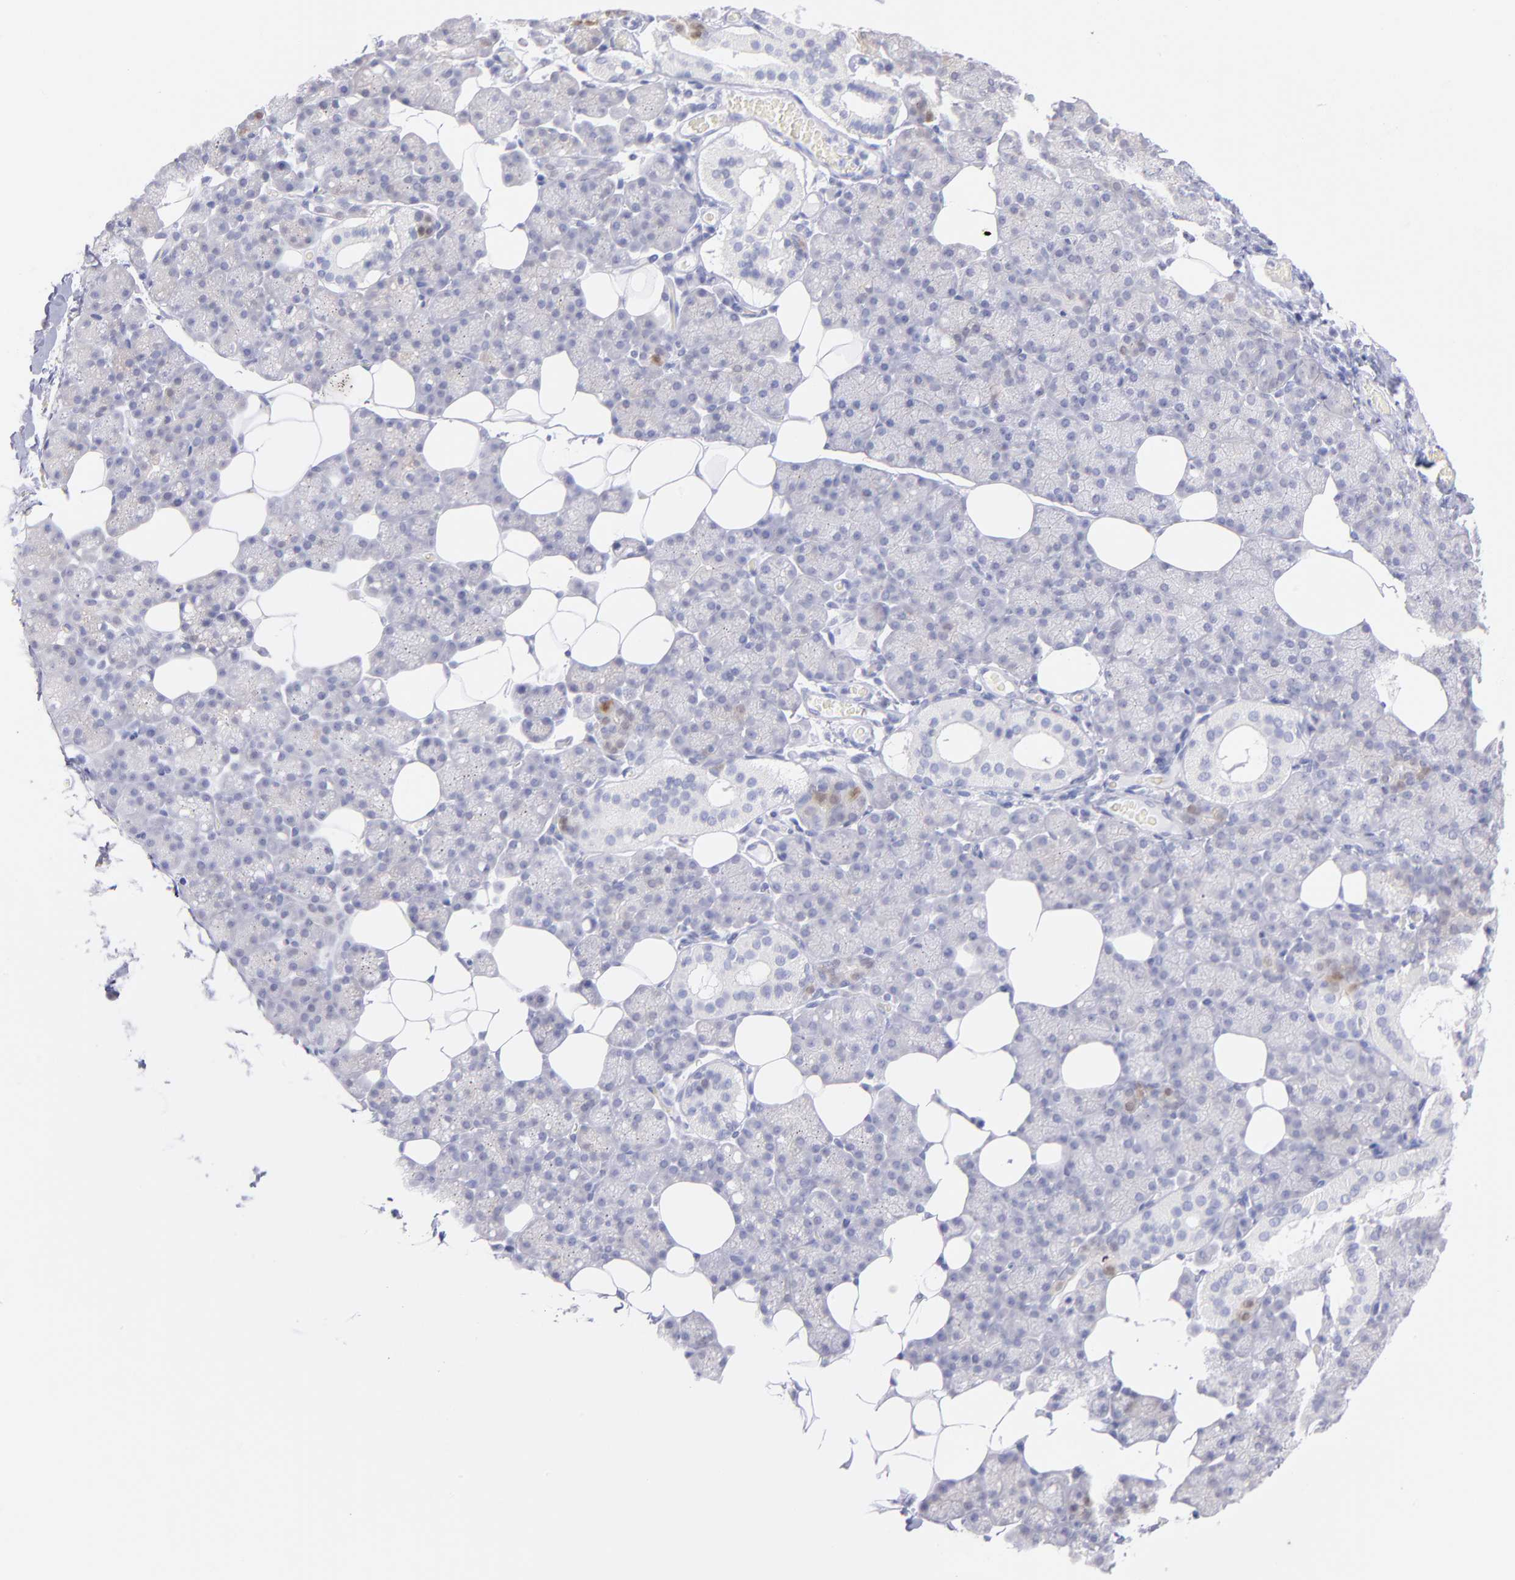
{"staining": {"intensity": "weak", "quantity": "<25%", "location": "cytoplasmic/membranous"}, "tissue": "salivary gland", "cell_type": "Glandular cells", "image_type": "normal", "snomed": [{"axis": "morphology", "description": "Normal tissue, NOS"}, {"axis": "topography", "description": "Lymph node"}, {"axis": "topography", "description": "Salivary gland"}], "caption": "Photomicrograph shows no protein staining in glandular cells of normal salivary gland. (DAB (3,3'-diaminobenzidine) immunohistochemistry visualized using brightfield microscopy, high magnification).", "gene": "SCGN", "patient": {"sex": "male", "age": 8}}